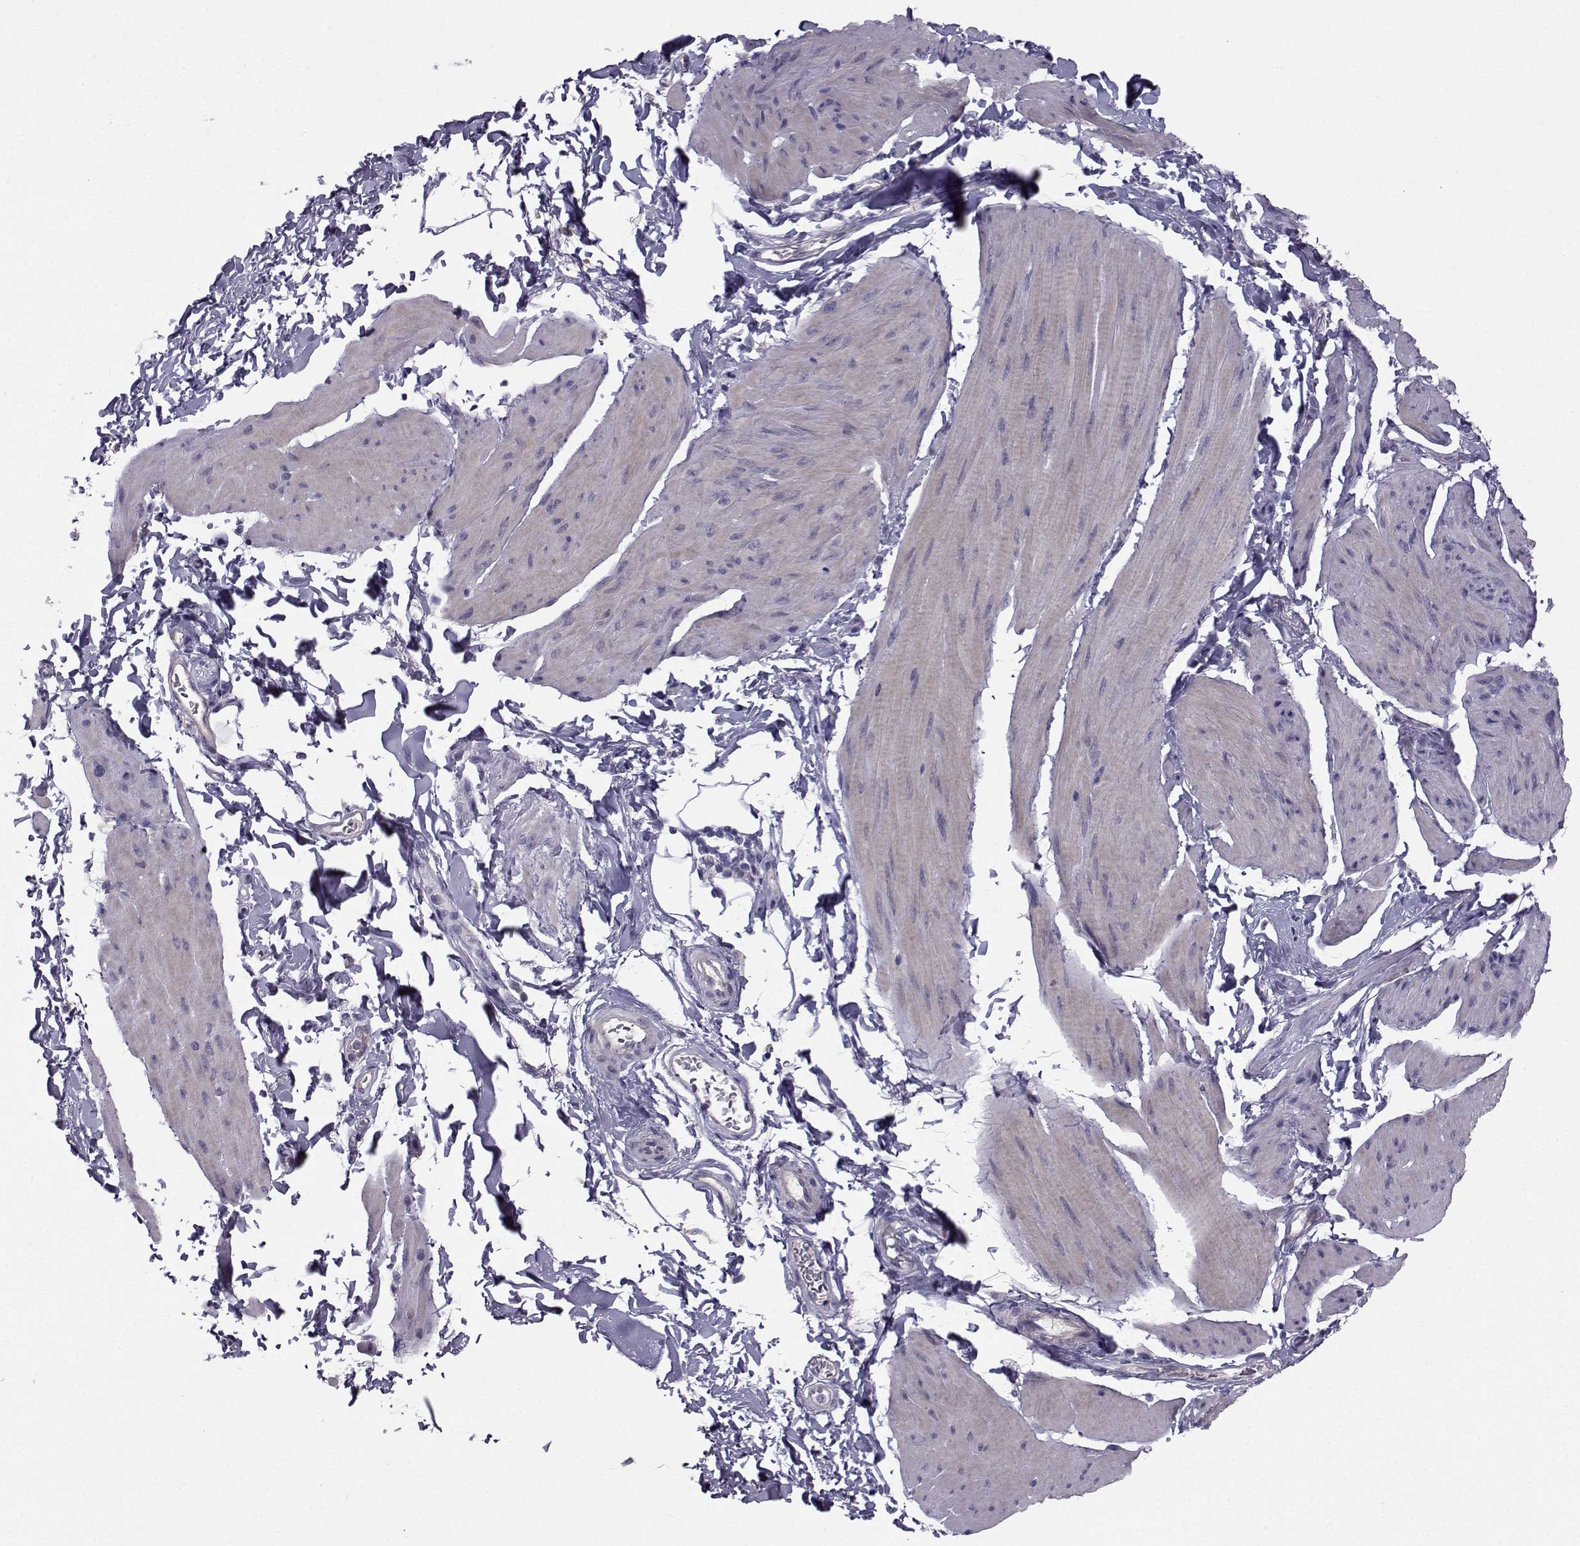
{"staining": {"intensity": "negative", "quantity": "none", "location": "none"}, "tissue": "smooth muscle", "cell_type": "Smooth muscle cells", "image_type": "normal", "snomed": [{"axis": "morphology", "description": "Normal tissue, NOS"}, {"axis": "topography", "description": "Adipose tissue"}, {"axis": "topography", "description": "Smooth muscle"}, {"axis": "topography", "description": "Peripheral nerve tissue"}], "caption": "Histopathology image shows no significant protein expression in smooth muscle cells of benign smooth muscle.", "gene": "CALCR", "patient": {"sex": "male", "age": 83}}